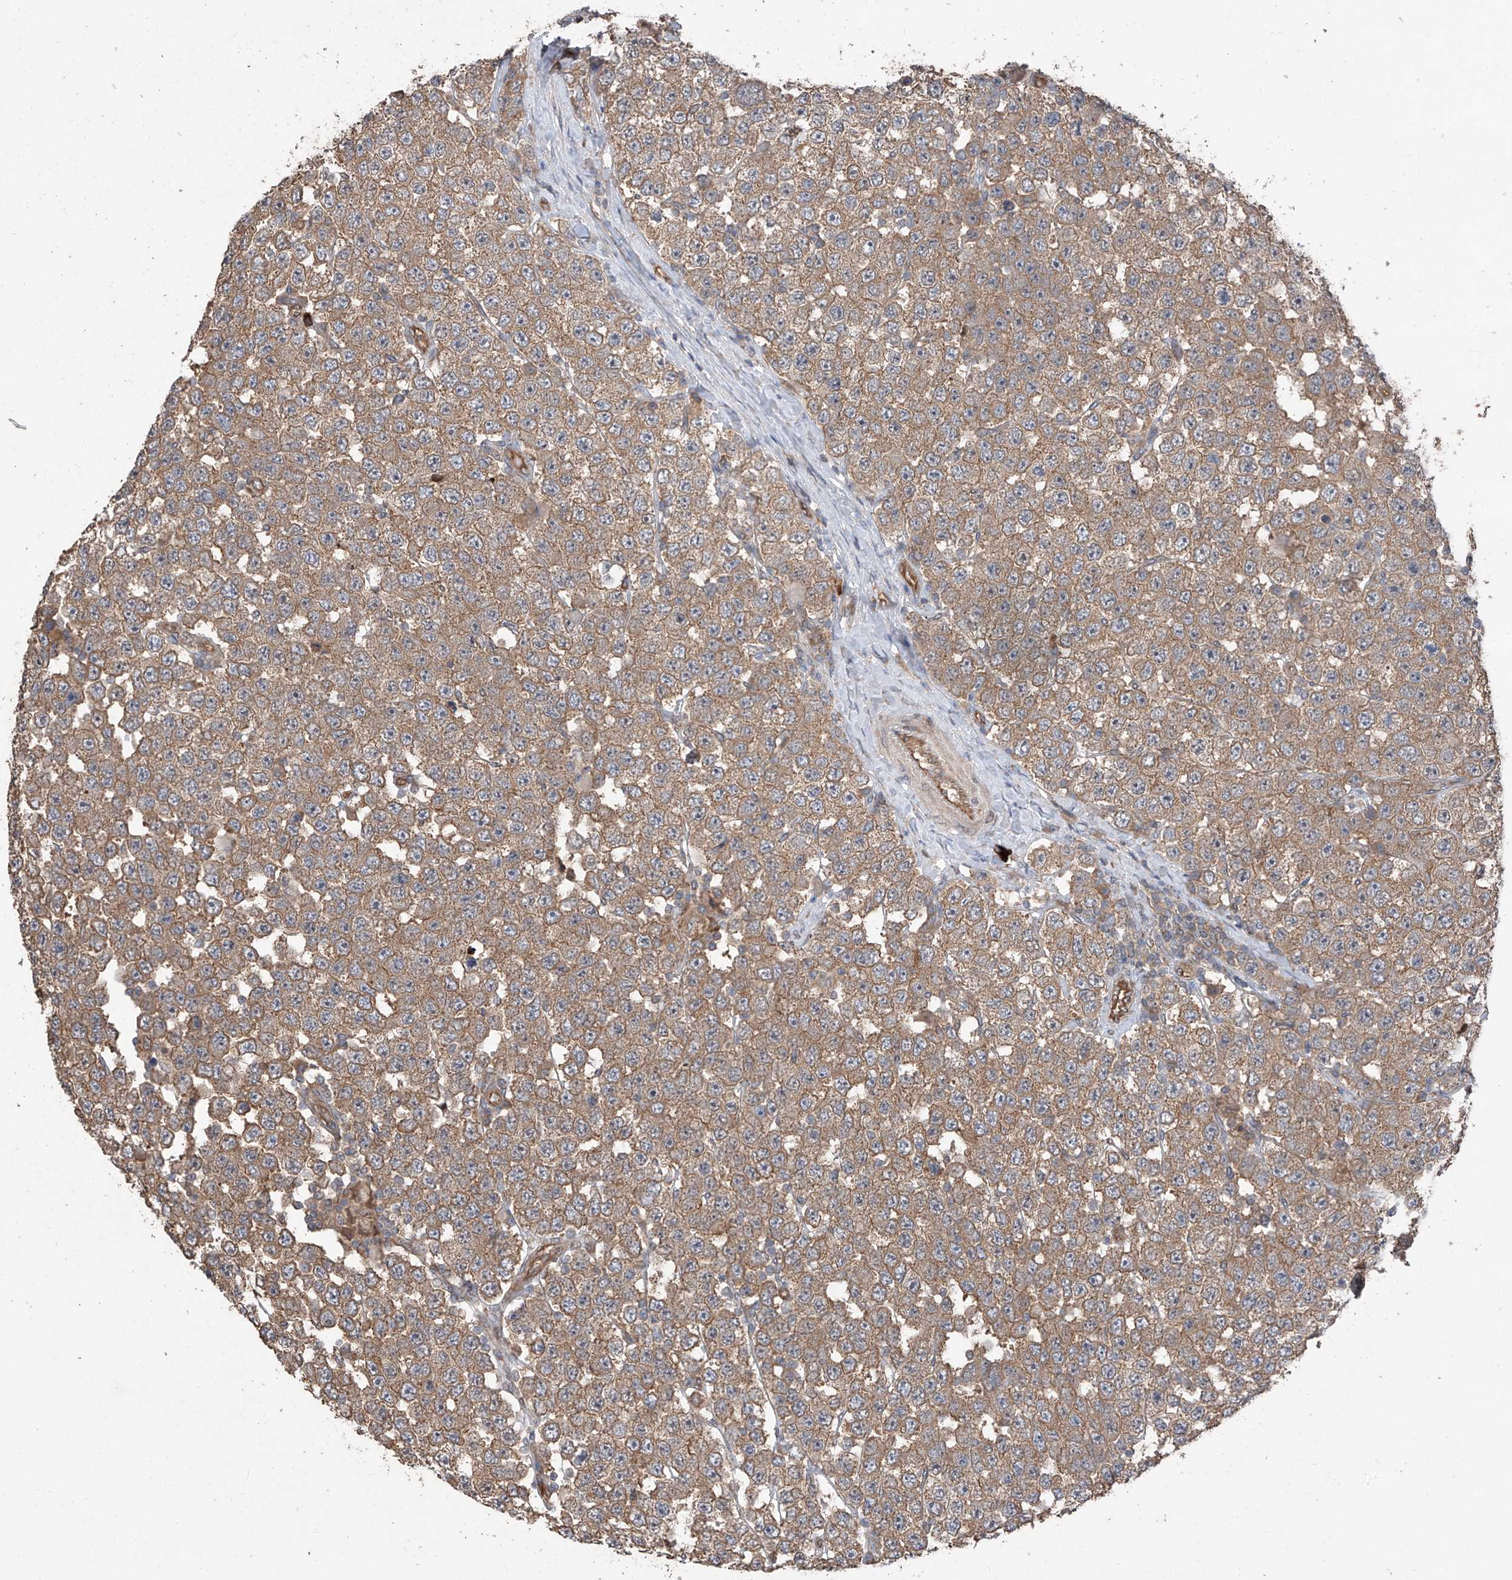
{"staining": {"intensity": "moderate", "quantity": ">75%", "location": "cytoplasmic/membranous"}, "tissue": "testis cancer", "cell_type": "Tumor cells", "image_type": "cancer", "snomed": [{"axis": "morphology", "description": "Seminoma, NOS"}, {"axis": "topography", "description": "Testis"}], "caption": "A high-resolution image shows immunohistochemistry (IHC) staining of testis seminoma, which exhibits moderate cytoplasmic/membranous positivity in approximately >75% of tumor cells. Nuclei are stained in blue.", "gene": "AGBL5", "patient": {"sex": "male", "age": 28}}